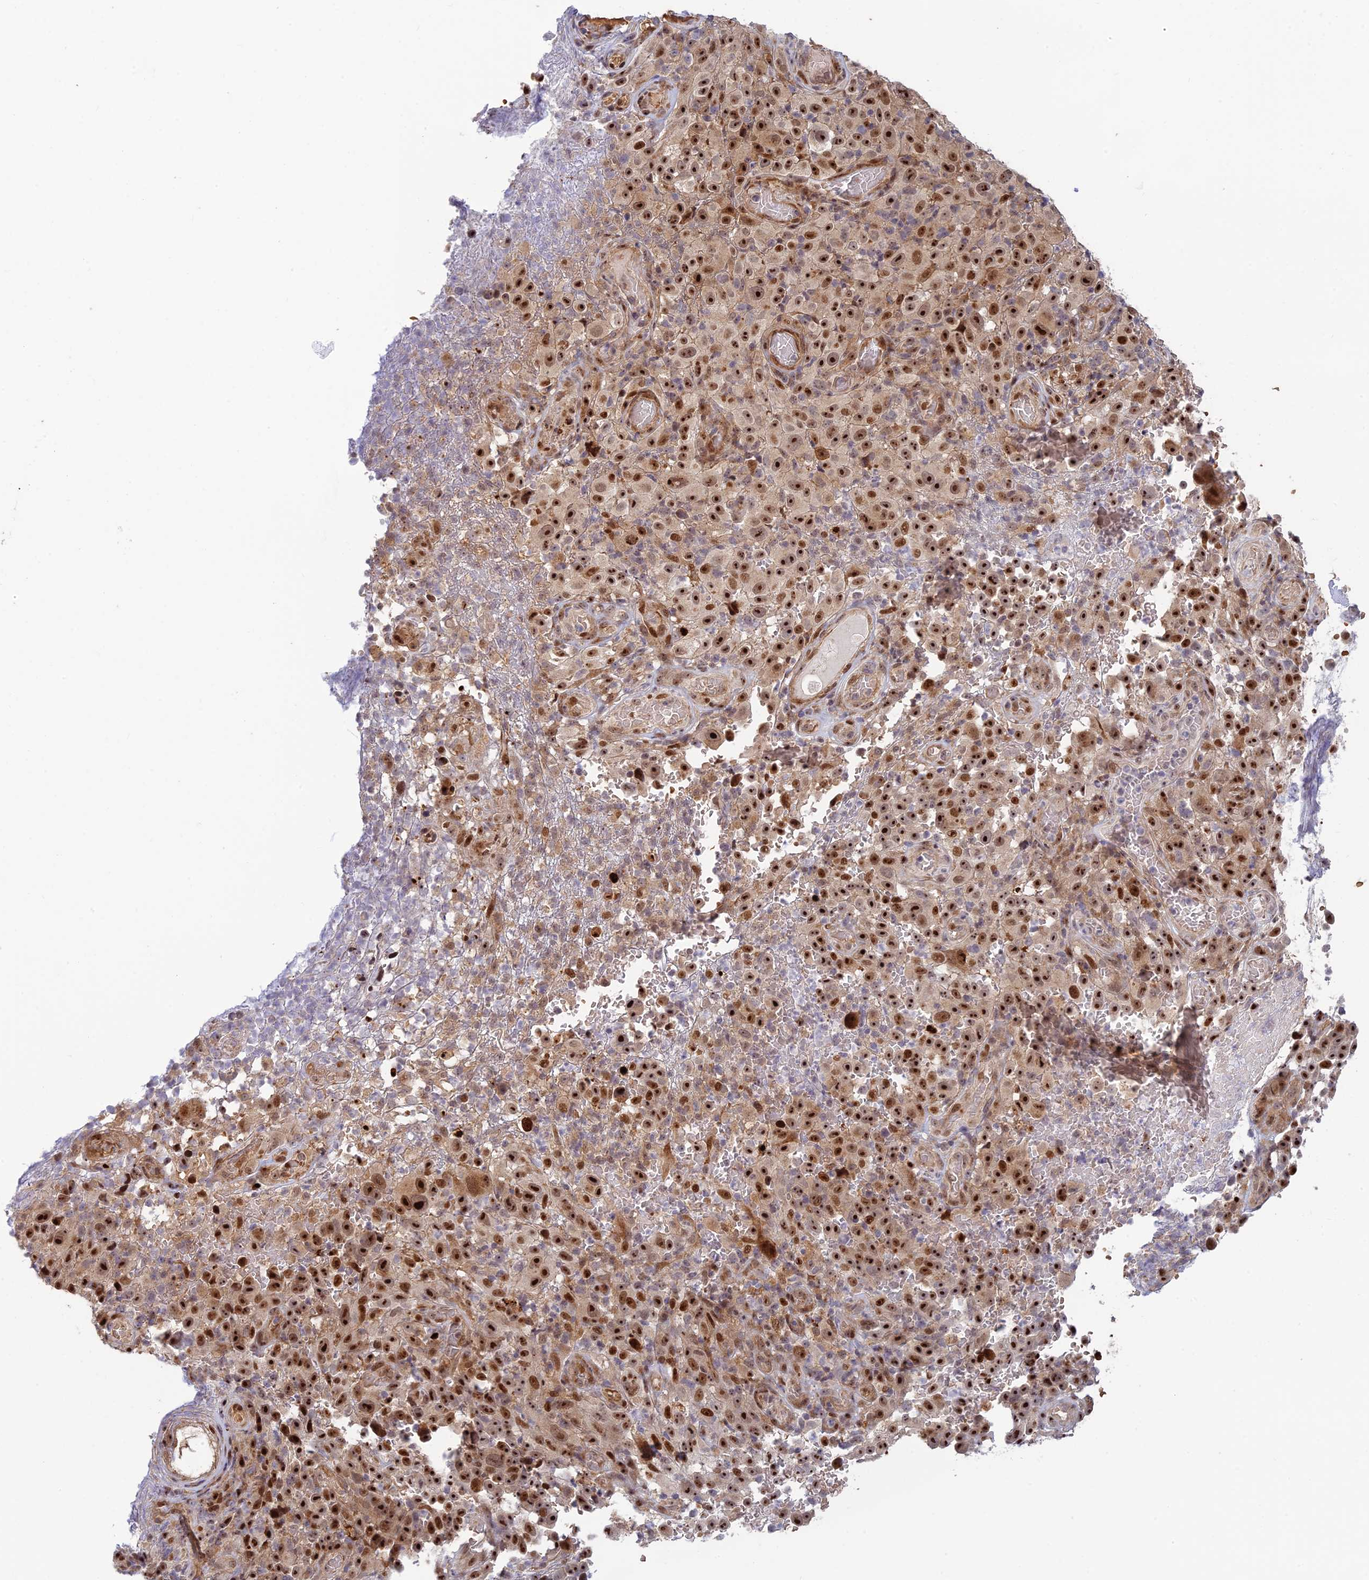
{"staining": {"intensity": "strong", "quantity": ">75%", "location": "cytoplasmic/membranous,nuclear"}, "tissue": "melanoma", "cell_type": "Tumor cells", "image_type": "cancer", "snomed": [{"axis": "morphology", "description": "Malignant melanoma, NOS"}, {"axis": "topography", "description": "Skin"}], "caption": "Strong cytoplasmic/membranous and nuclear expression for a protein is appreciated in approximately >75% of tumor cells of melanoma using immunohistochemistry (IHC).", "gene": "UFSP2", "patient": {"sex": "female", "age": 82}}